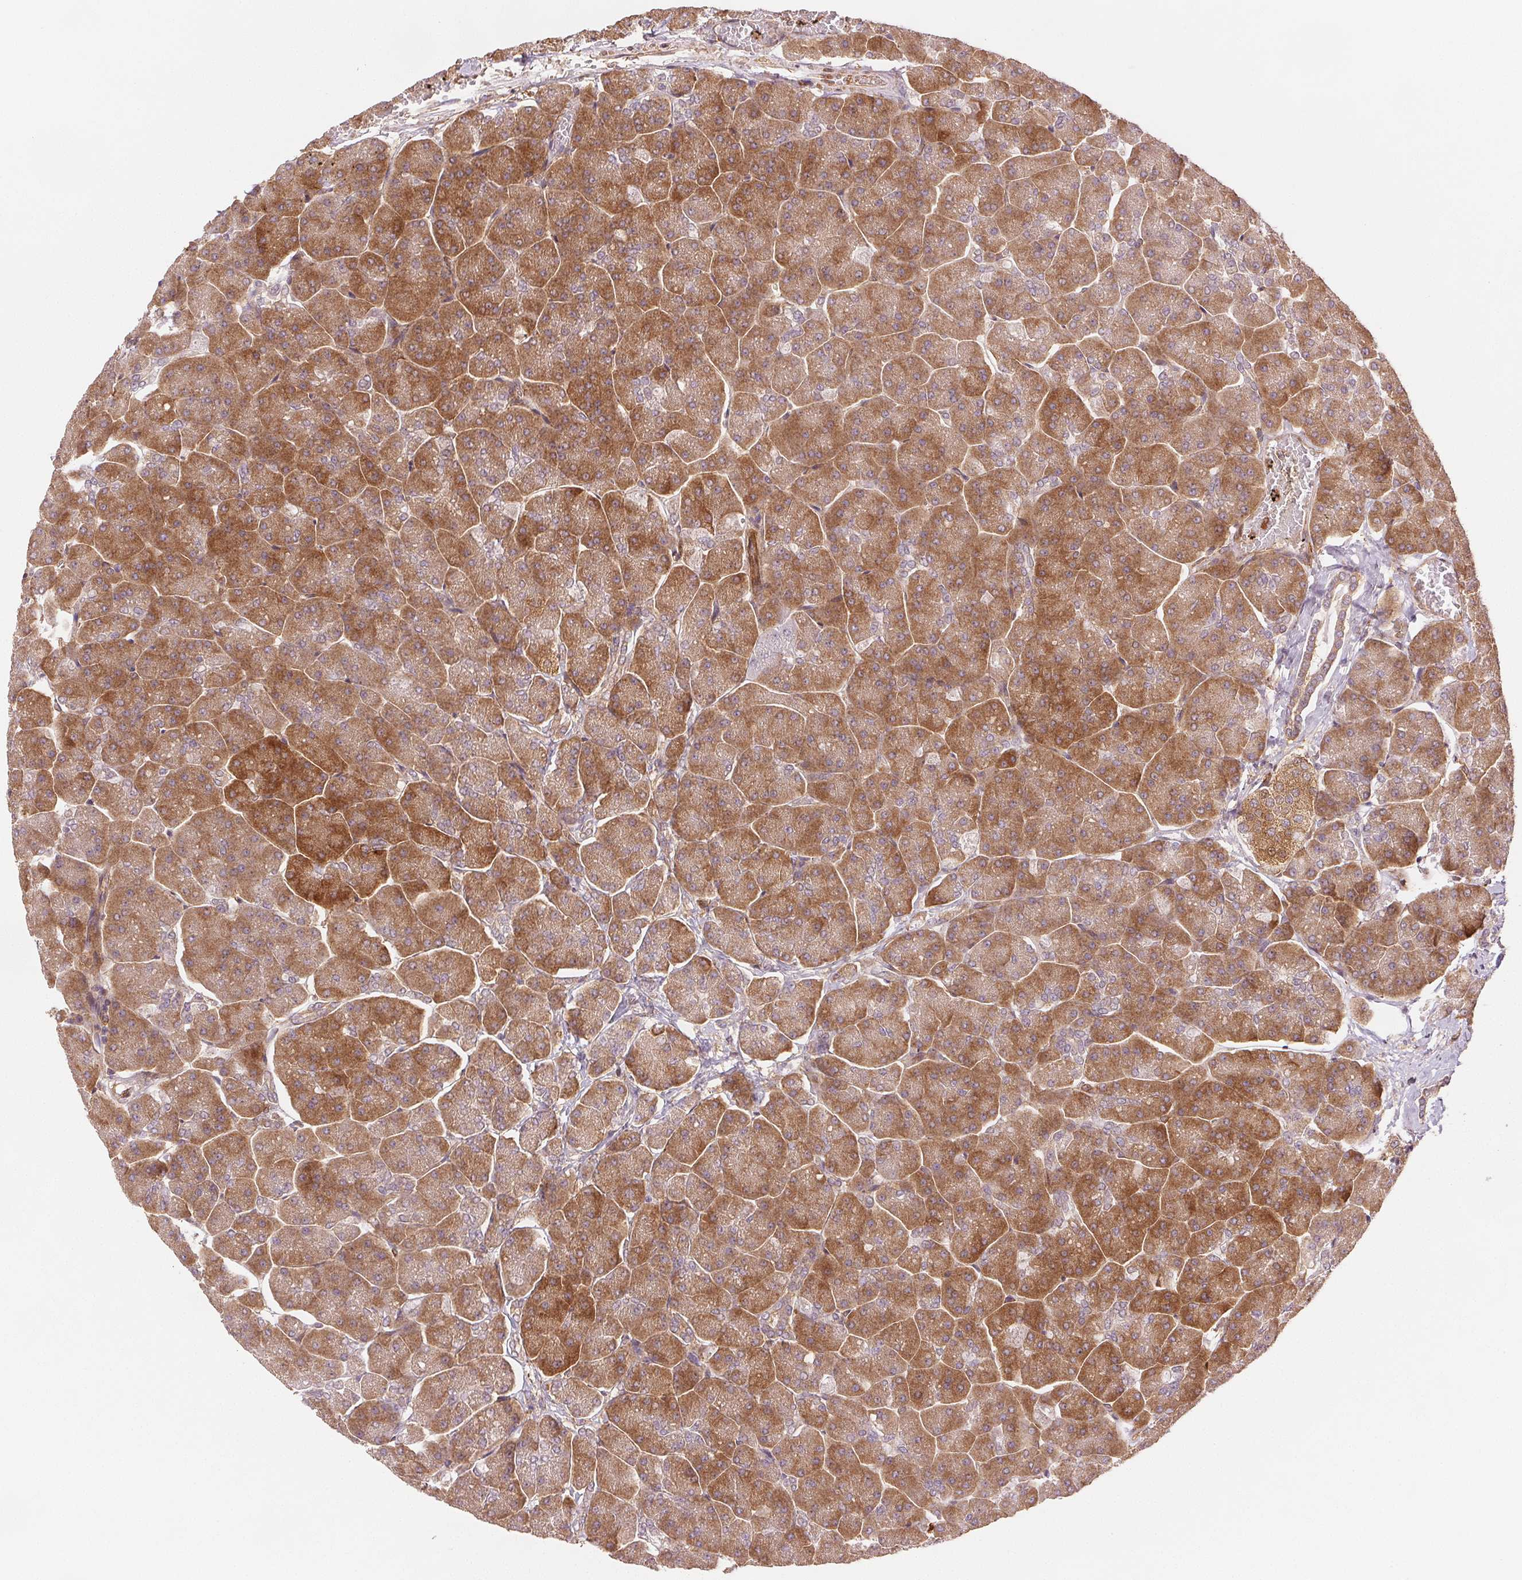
{"staining": {"intensity": "strong", "quantity": ">75%", "location": "cytoplasmic/membranous"}, "tissue": "pancreas", "cell_type": "Exocrine glandular cells", "image_type": "normal", "snomed": [{"axis": "morphology", "description": "Normal tissue, NOS"}, {"axis": "topography", "description": "Pancreas"}, {"axis": "topography", "description": "Peripheral nerve tissue"}], "caption": "Protein staining demonstrates strong cytoplasmic/membranous positivity in approximately >75% of exocrine glandular cells in normal pancreas. The protein is shown in brown color, while the nuclei are stained blue.", "gene": "DIAPH2", "patient": {"sex": "male", "age": 54}}